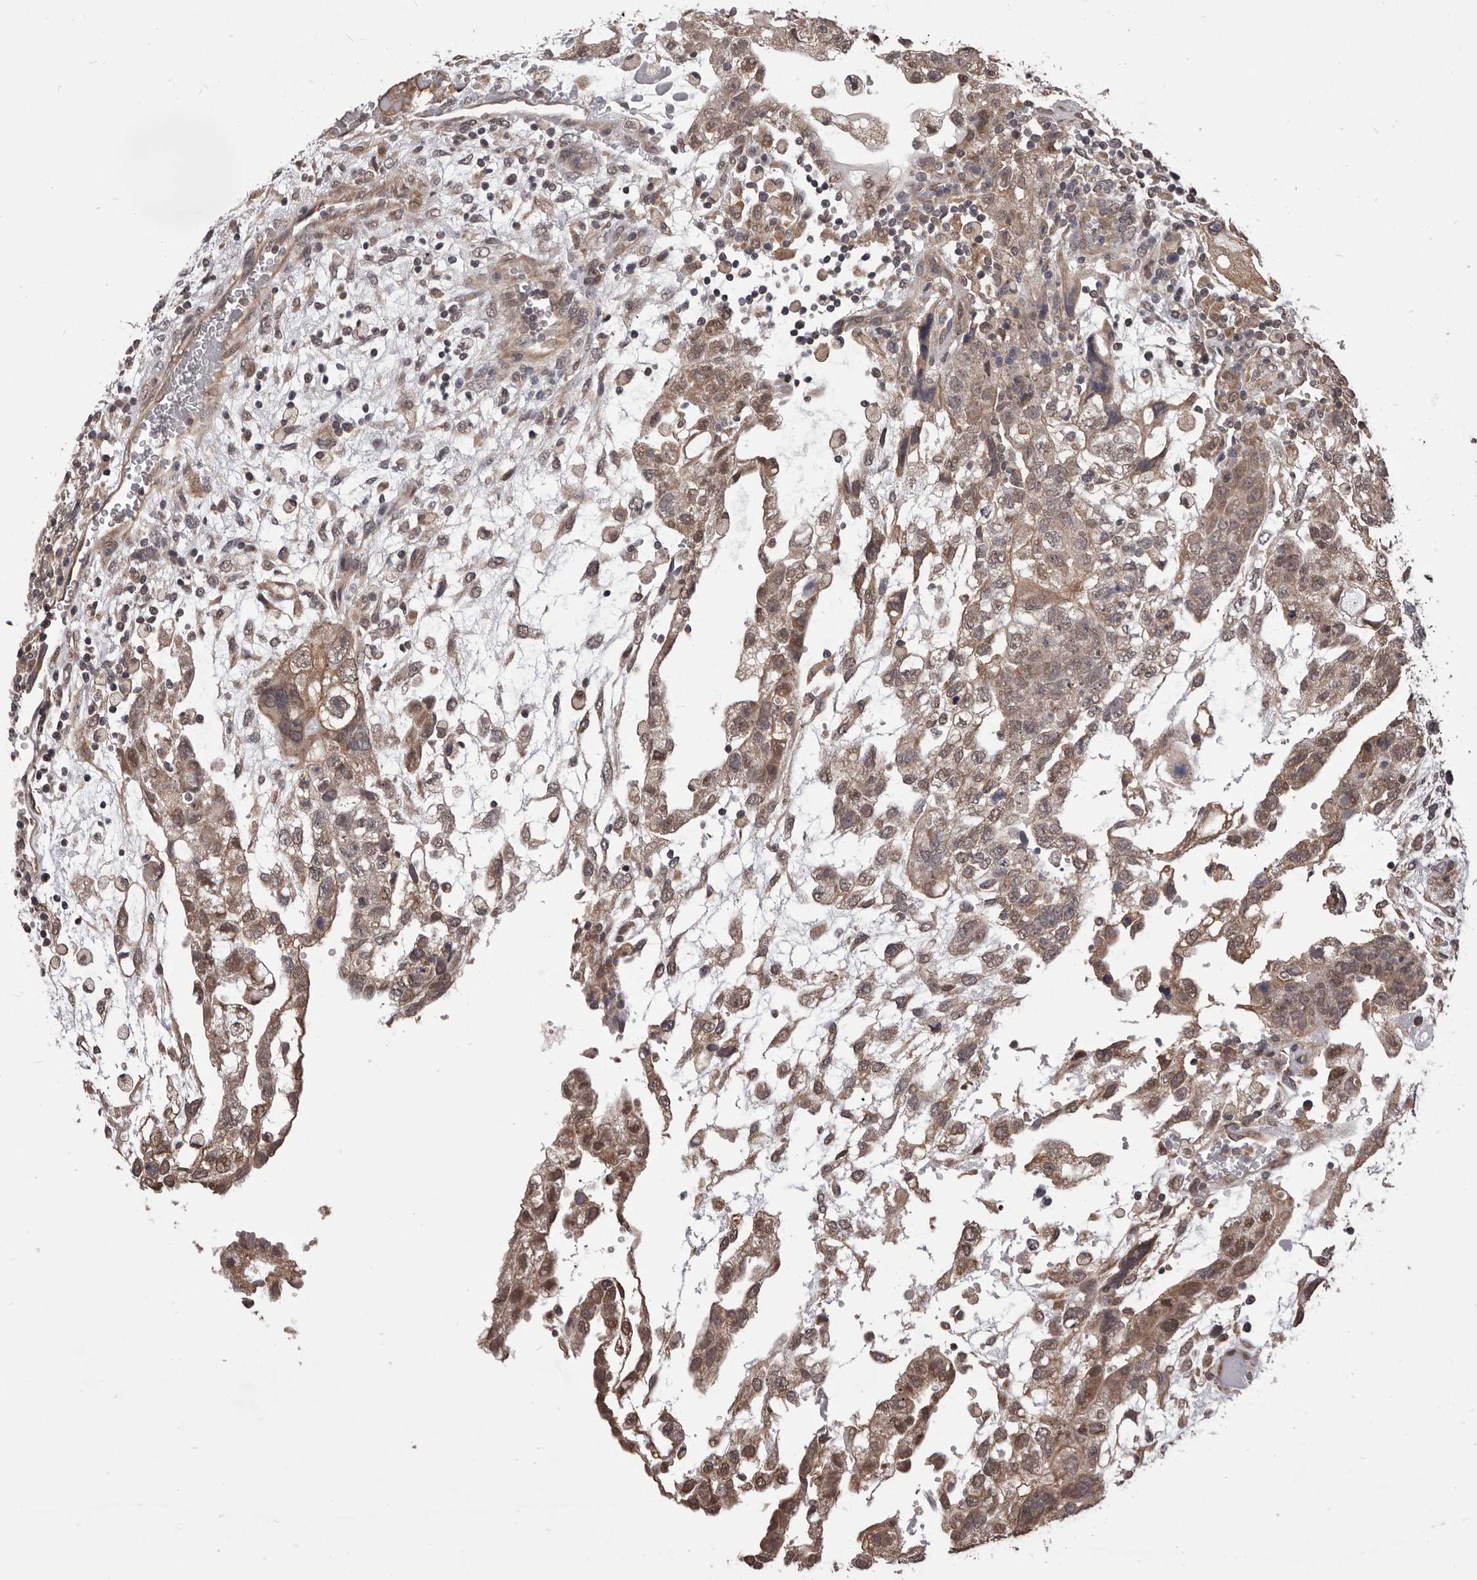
{"staining": {"intensity": "moderate", "quantity": ">75%", "location": "cytoplasmic/membranous,nuclear"}, "tissue": "testis cancer", "cell_type": "Tumor cells", "image_type": "cancer", "snomed": [{"axis": "morphology", "description": "Carcinoma, Embryonal, NOS"}, {"axis": "topography", "description": "Testis"}], "caption": "A high-resolution micrograph shows IHC staining of embryonal carcinoma (testis), which demonstrates moderate cytoplasmic/membranous and nuclear staining in approximately >75% of tumor cells.", "gene": "CELF3", "patient": {"sex": "male", "age": 36}}